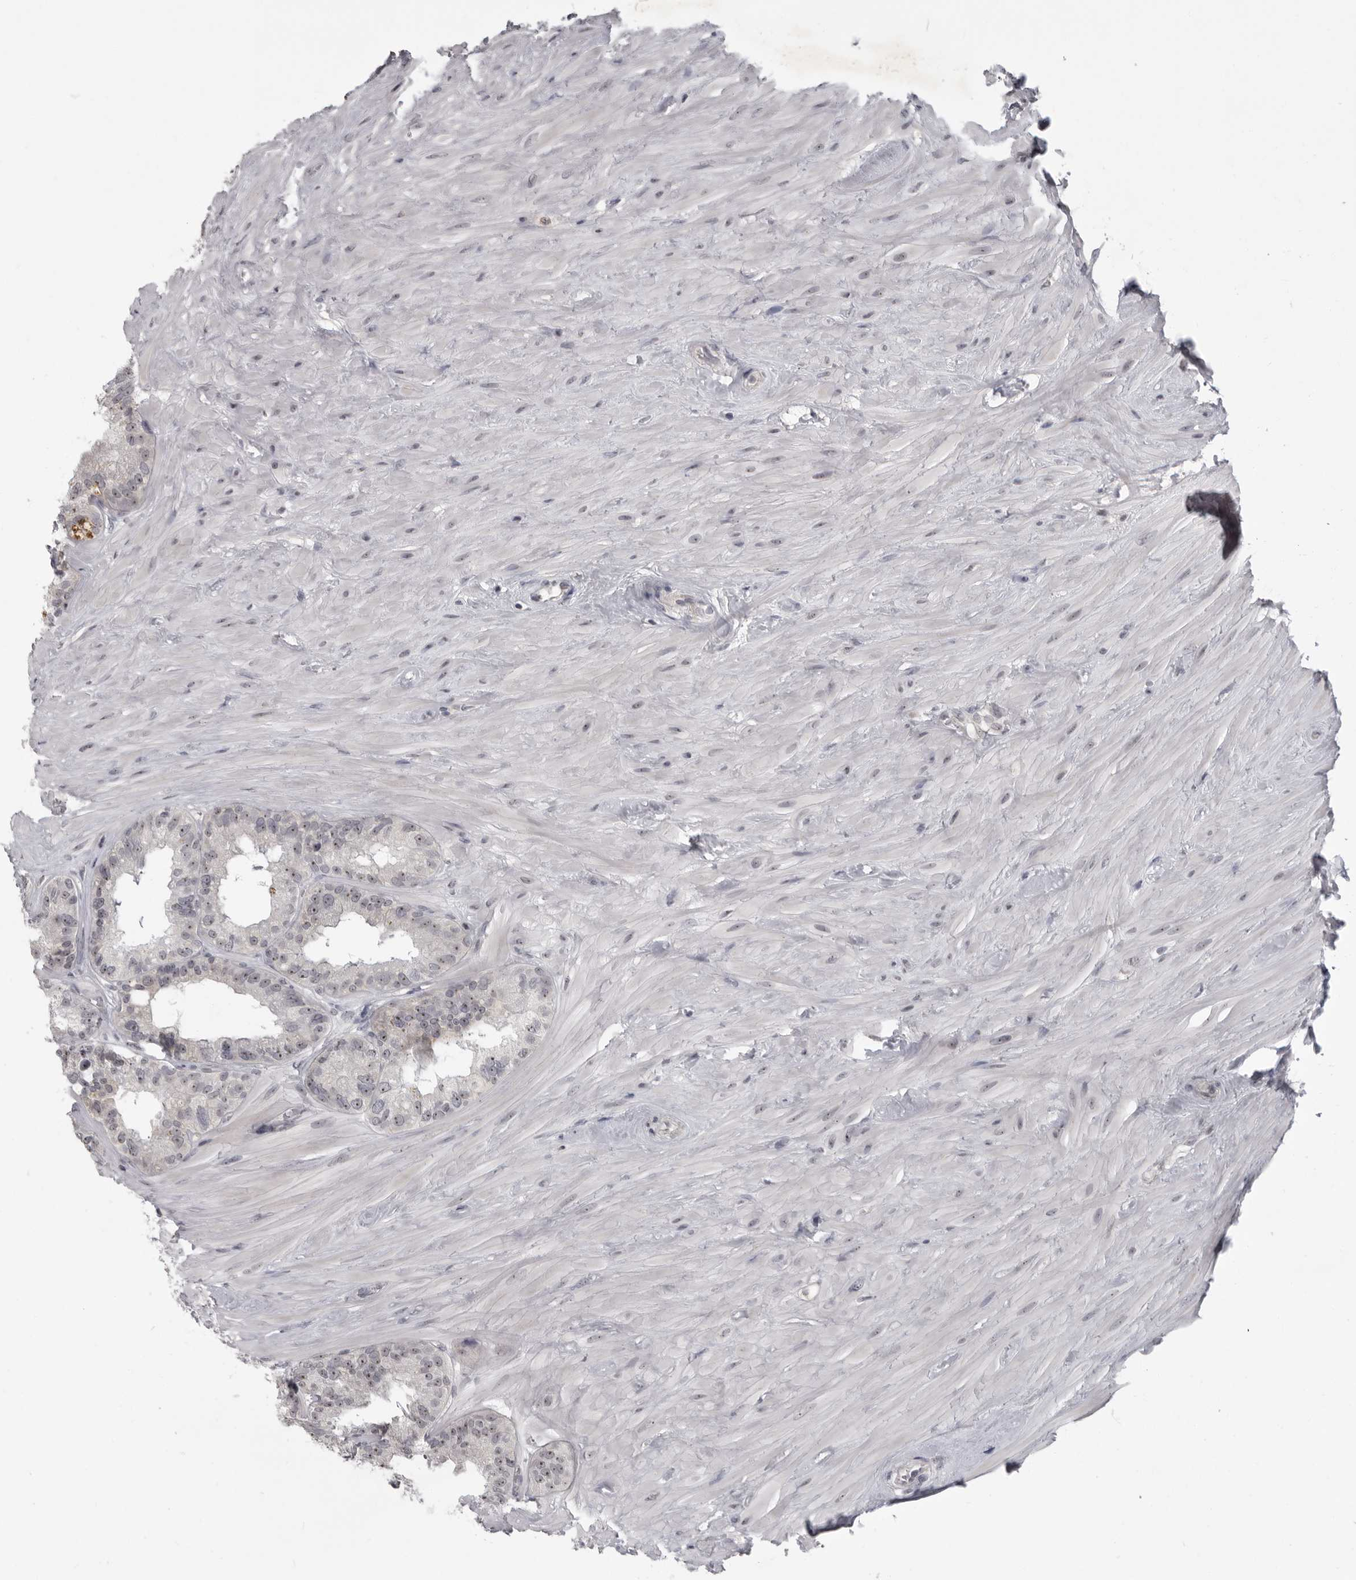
{"staining": {"intensity": "weak", "quantity": "<25%", "location": "nuclear"}, "tissue": "seminal vesicle", "cell_type": "Glandular cells", "image_type": "normal", "snomed": [{"axis": "morphology", "description": "Normal tissue, NOS"}, {"axis": "topography", "description": "Seminal veicle"}], "caption": "Micrograph shows no significant protein staining in glandular cells of benign seminal vesicle. (Stains: DAB (3,3'-diaminobenzidine) immunohistochemistry (IHC) with hematoxylin counter stain, Microscopy: brightfield microscopy at high magnification).", "gene": "MRTO4", "patient": {"sex": "male", "age": 80}}